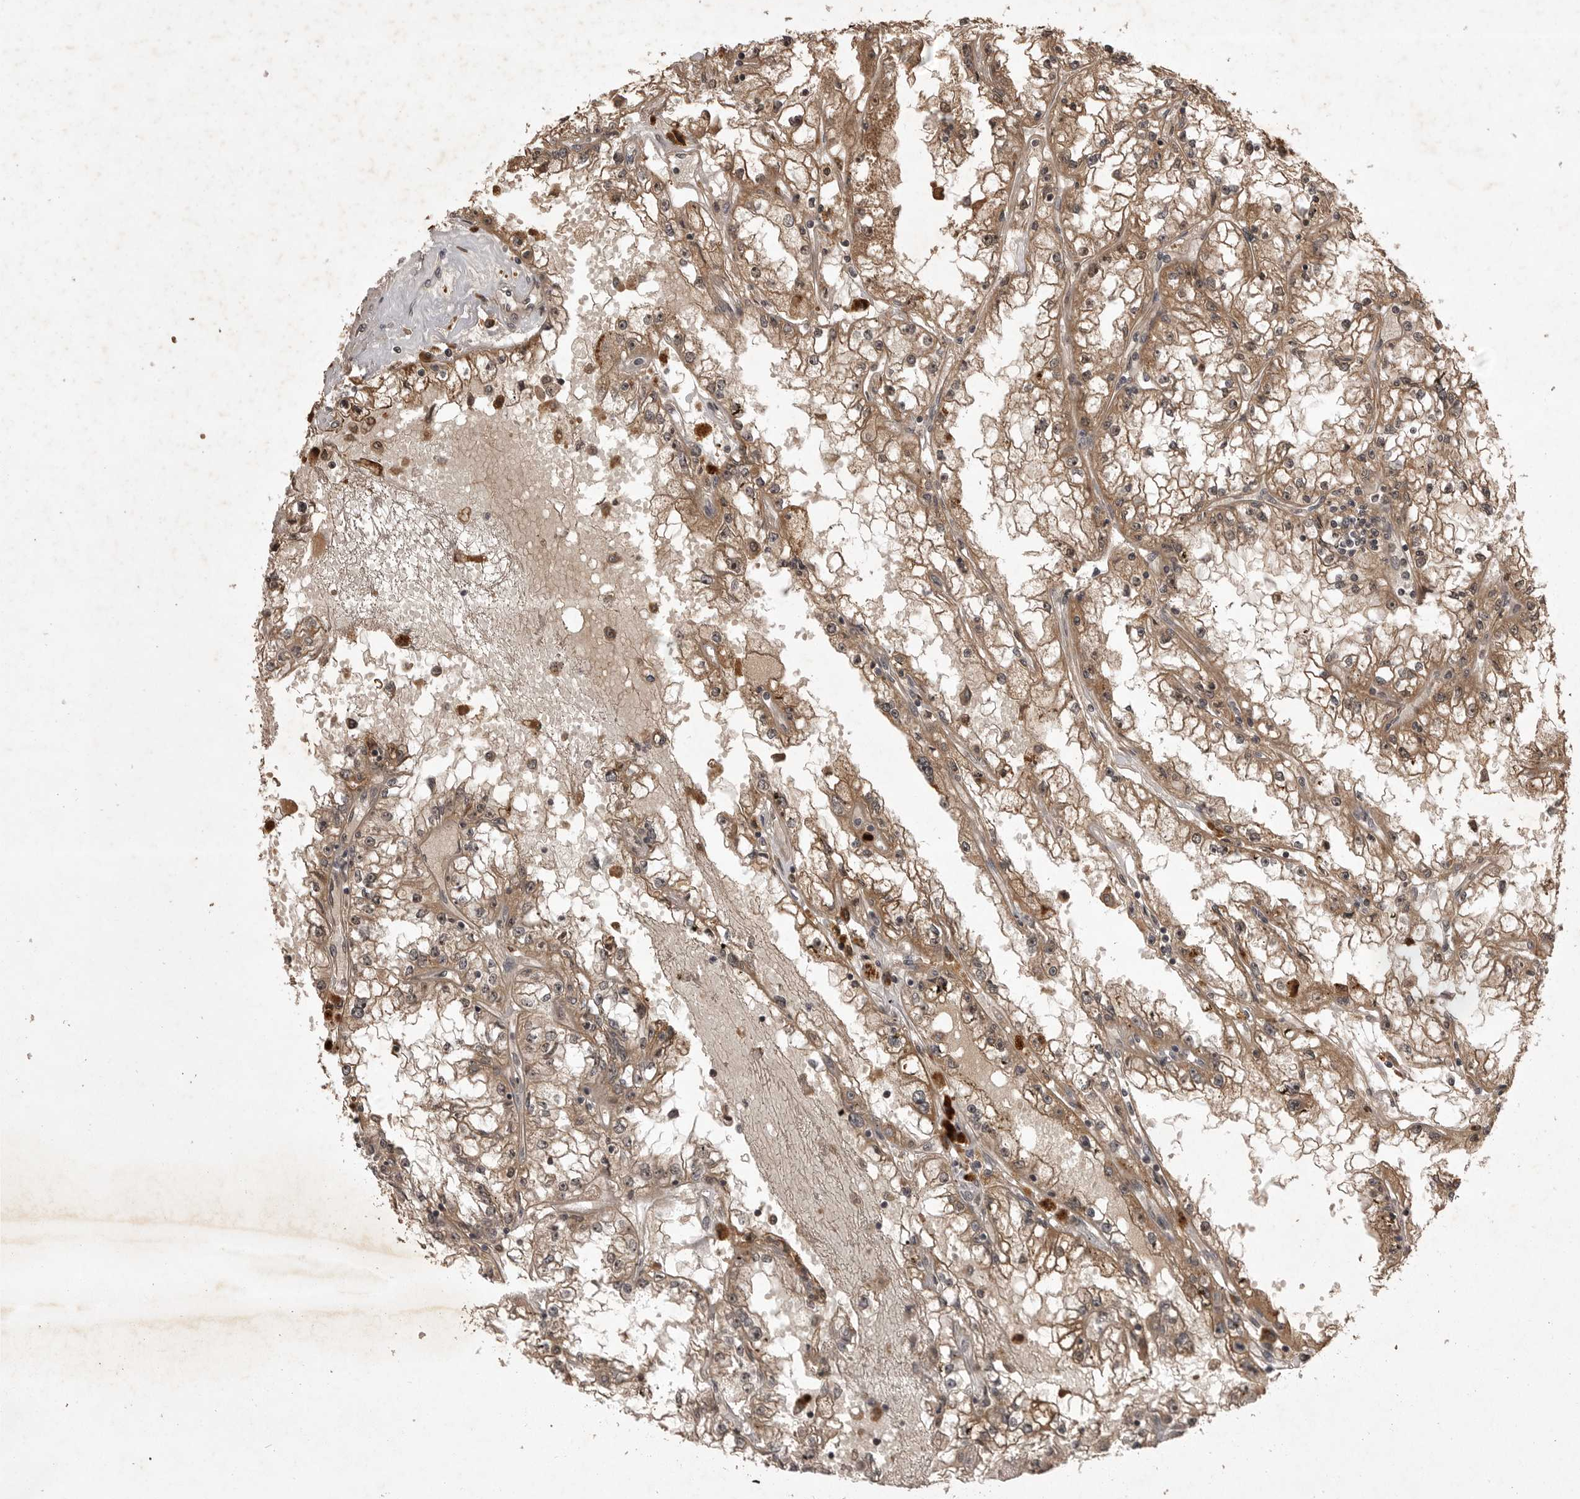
{"staining": {"intensity": "moderate", "quantity": ">75%", "location": "cytoplasmic/membranous,nuclear"}, "tissue": "renal cancer", "cell_type": "Tumor cells", "image_type": "cancer", "snomed": [{"axis": "morphology", "description": "Adenocarcinoma, NOS"}, {"axis": "topography", "description": "Kidney"}], "caption": "Immunohistochemical staining of adenocarcinoma (renal) exhibits medium levels of moderate cytoplasmic/membranous and nuclear staining in approximately >75% of tumor cells.", "gene": "AKAP7", "patient": {"sex": "male", "age": 56}}